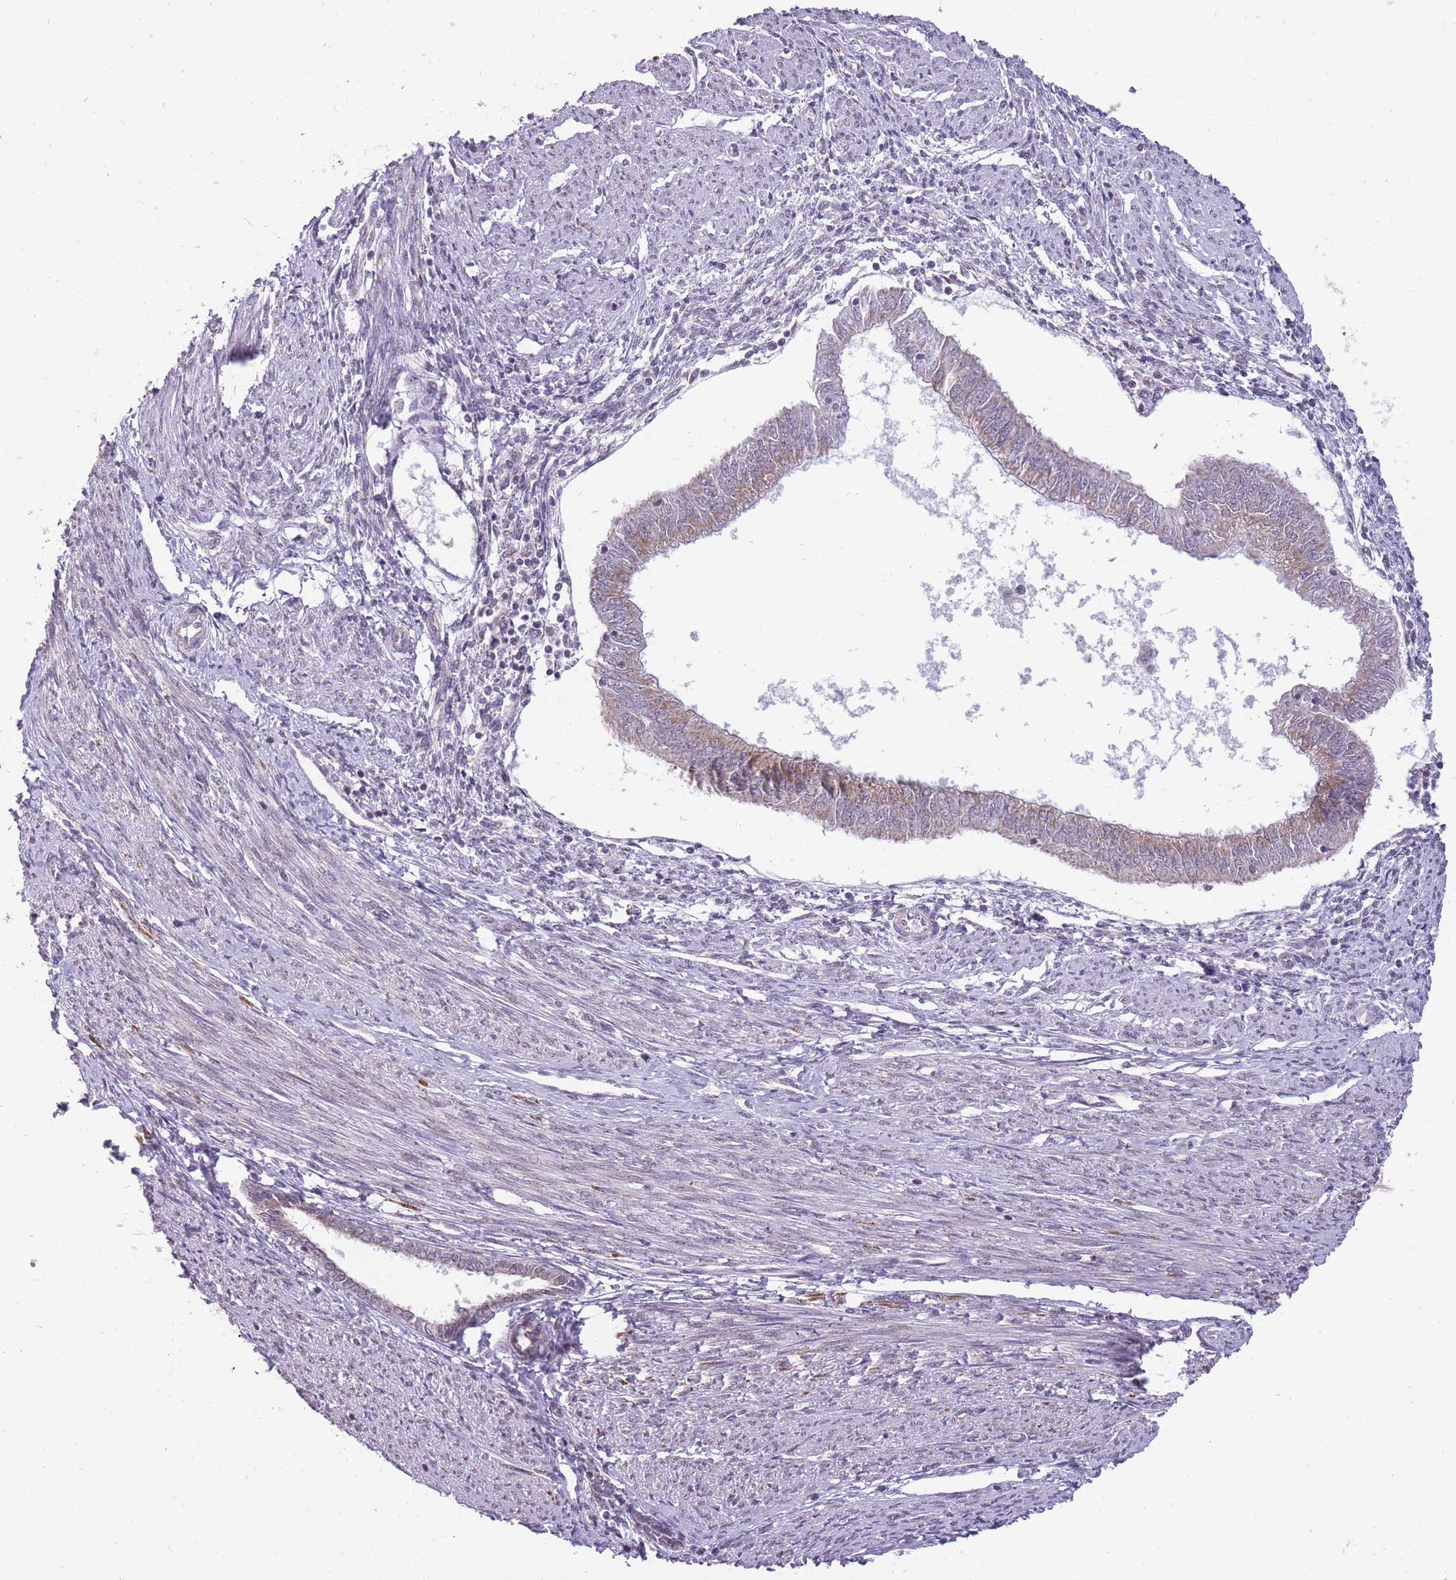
{"staining": {"intensity": "weak", "quantity": "<25%", "location": "cytoplasmic/membranous"}, "tissue": "endometrial cancer", "cell_type": "Tumor cells", "image_type": "cancer", "snomed": [{"axis": "morphology", "description": "Adenocarcinoma, NOS"}, {"axis": "topography", "description": "Endometrium"}], "caption": "A high-resolution histopathology image shows immunohistochemistry (IHC) staining of endometrial adenocarcinoma, which shows no significant positivity in tumor cells.", "gene": "NELL1", "patient": {"sex": "female", "age": 58}}